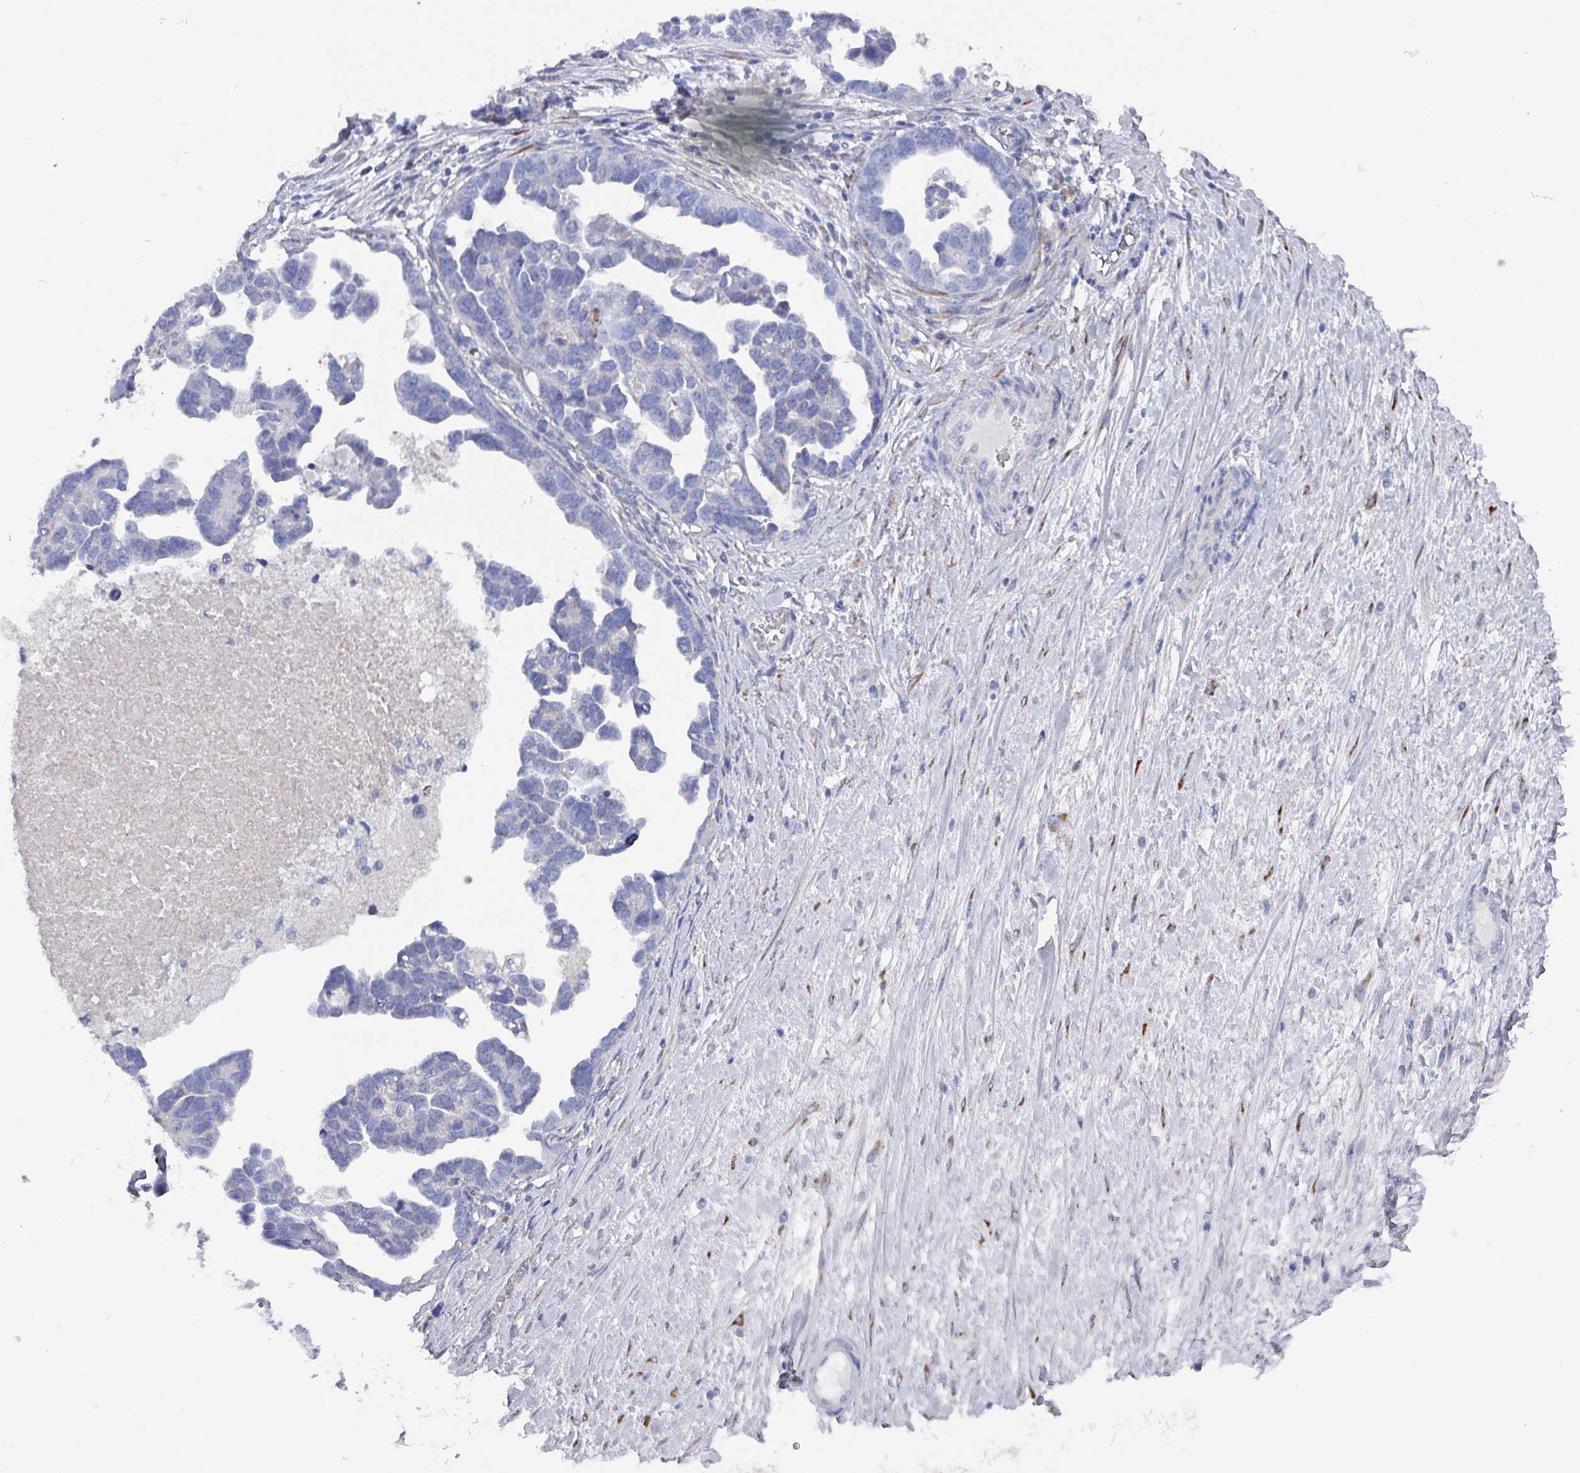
{"staining": {"intensity": "negative", "quantity": "none", "location": "none"}, "tissue": "ovarian cancer", "cell_type": "Tumor cells", "image_type": "cancer", "snomed": [{"axis": "morphology", "description": "Cystadenocarcinoma, serous, NOS"}, {"axis": "topography", "description": "Ovary"}], "caption": "High magnification brightfield microscopy of serous cystadenocarcinoma (ovarian) stained with DAB (3,3'-diaminobenzidine) (brown) and counterstained with hematoxylin (blue): tumor cells show no significant positivity. Brightfield microscopy of IHC stained with DAB (brown) and hematoxylin (blue), captured at high magnification.", "gene": "DRD5", "patient": {"sex": "female", "age": 54}}